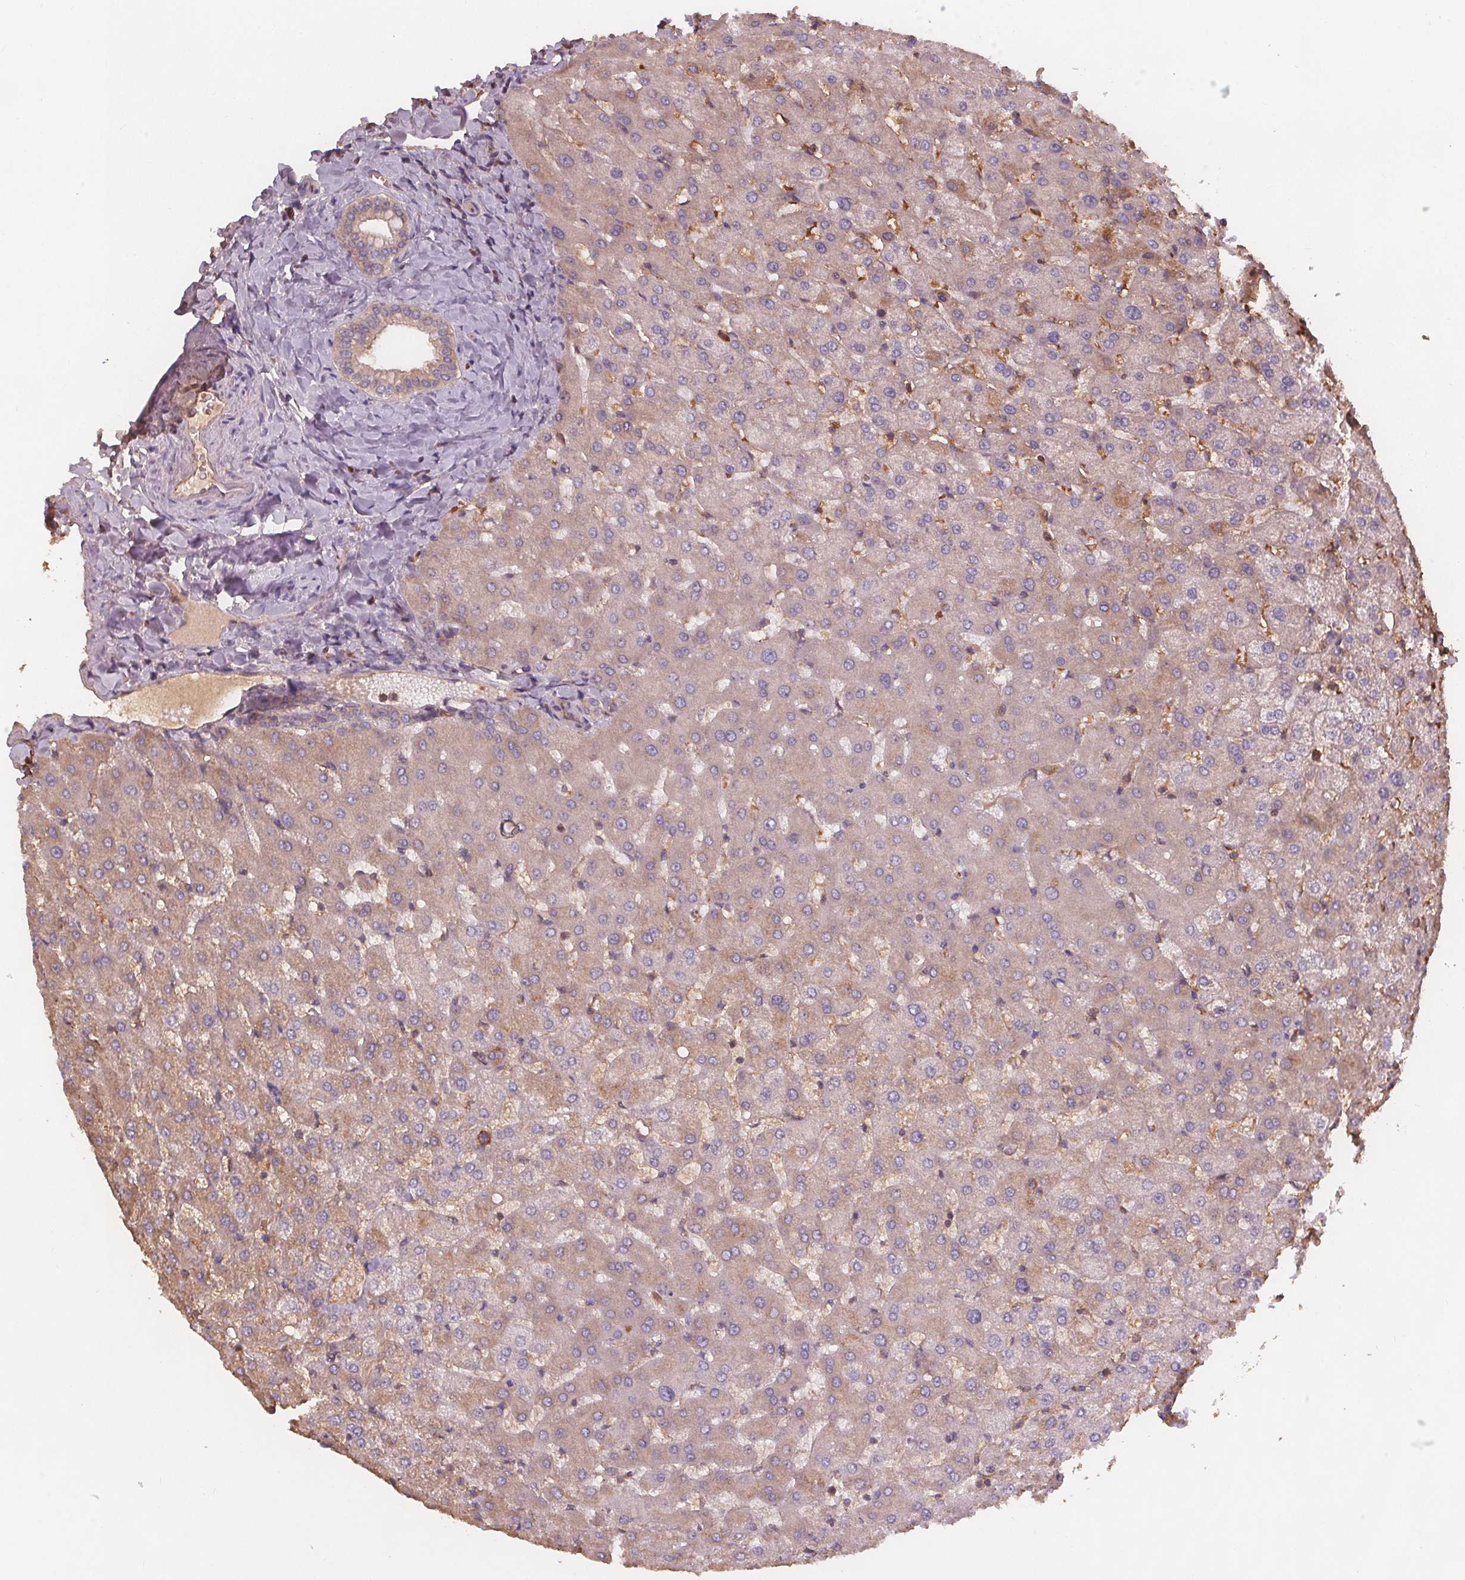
{"staining": {"intensity": "weak", "quantity": ">75%", "location": "cytoplasmic/membranous"}, "tissue": "liver", "cell_type": "Cholangiocytes", "image_type": "normal", "snomed": [{"axis": "morphology", "description": "Normal tissue, NOS"}, {"axis": "topography", "description": "Liver"}], "caption": "Immunohistochemical staining of unremarkable liver displays low levels of weak cytoplasmic/membranous staining in approximately >75% of cholangiocytes.", "gene": "EIF3D", "patient": {"sex": "female", "age": 50}}